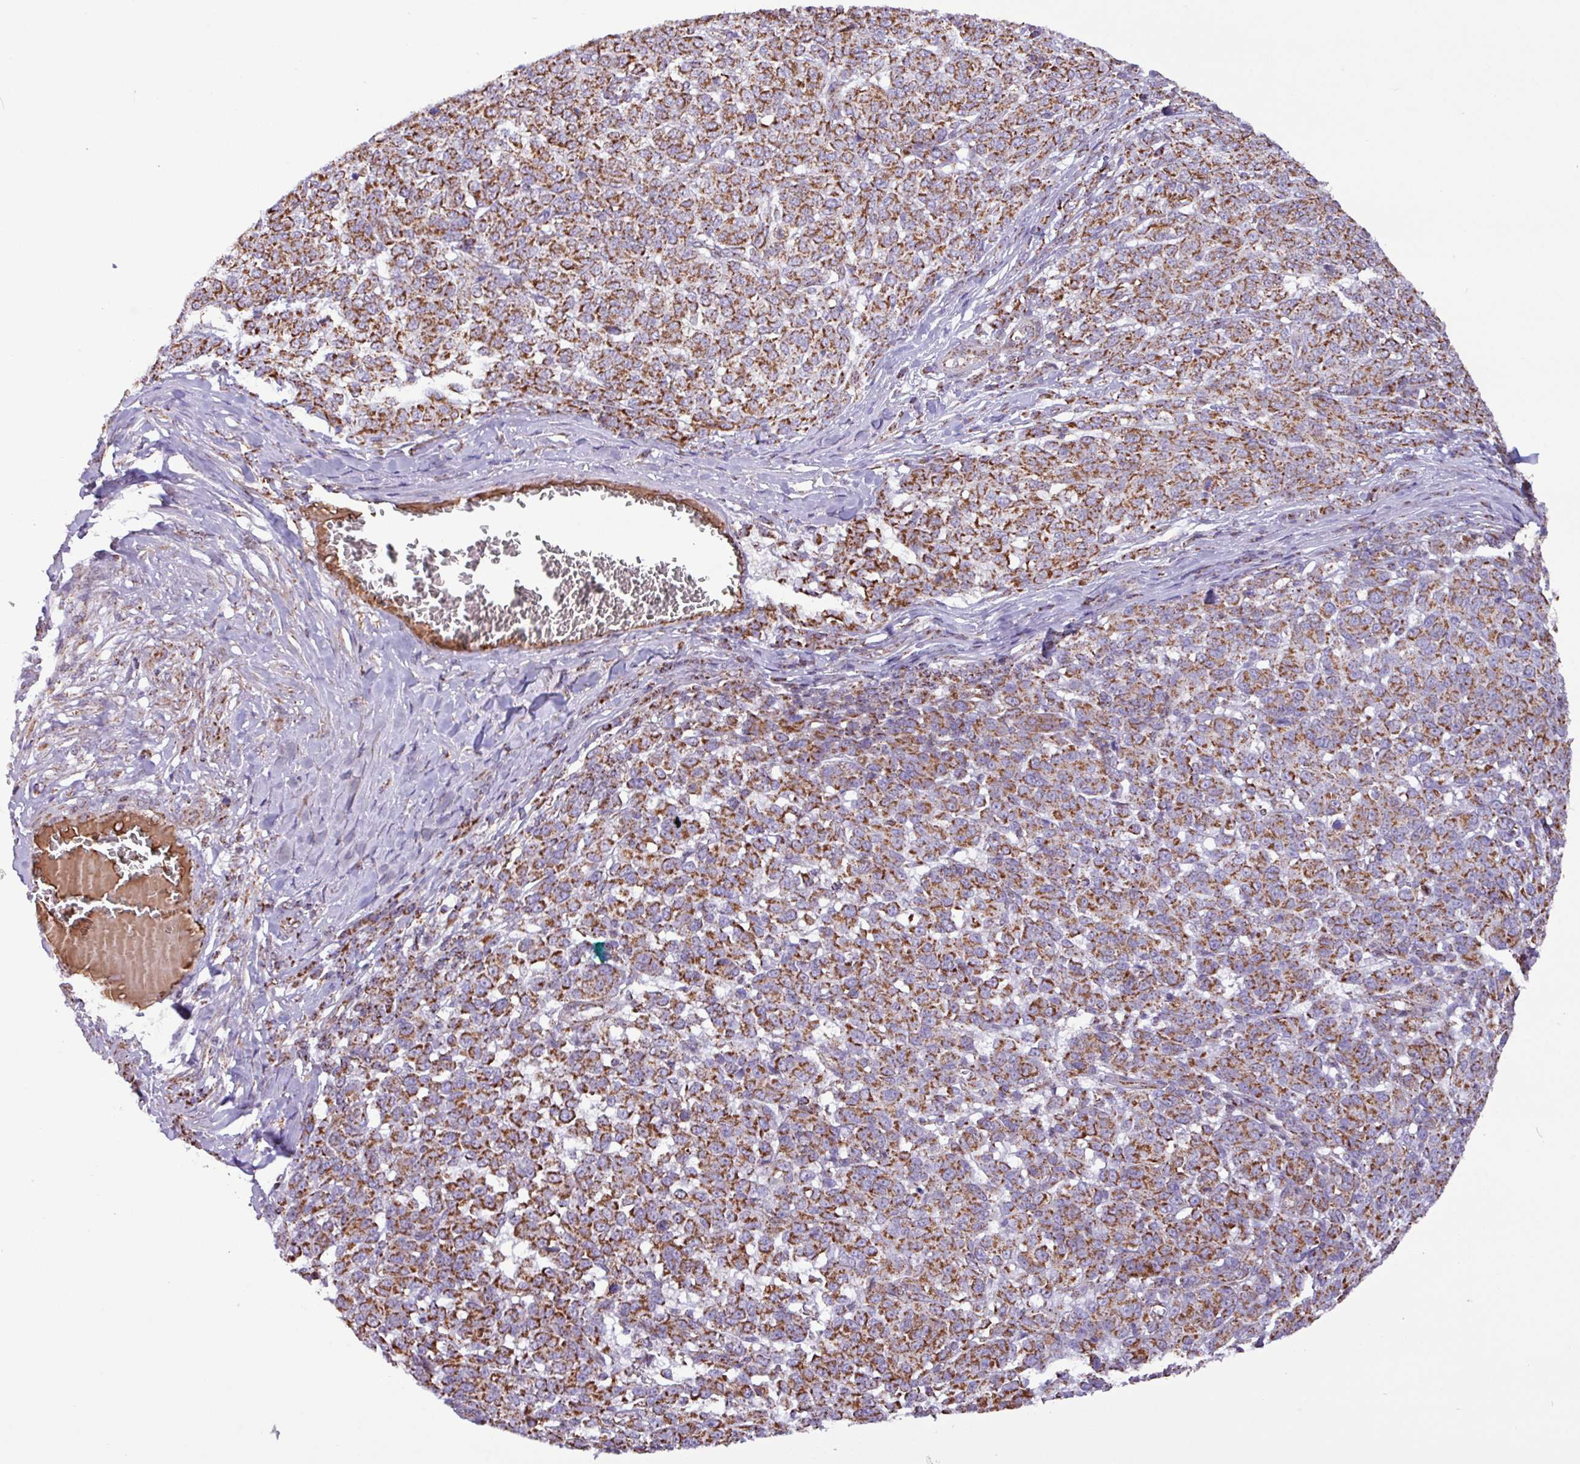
{"staining": {"intensity": "moderate", "quantity": ">75%", "location": "cytoplasmic/membranous"}, "tissue": "melanoma", "cell_type": "Tumor cells", "image_type": "cancer", "snomed": [{"axis": "morphology", "description": "Malignant melanoma, NOS"}, {"axis": "topography", "description": "Skin"}], "caption": "Immunohistochemistry (IHC) (DAB) staining of melanoma reveals moderate cytoplasmic/membranous protein expression in about >75% of tumor cells.", "gene": "RTL3", "patient": {"sex": "male", "age": 49}}